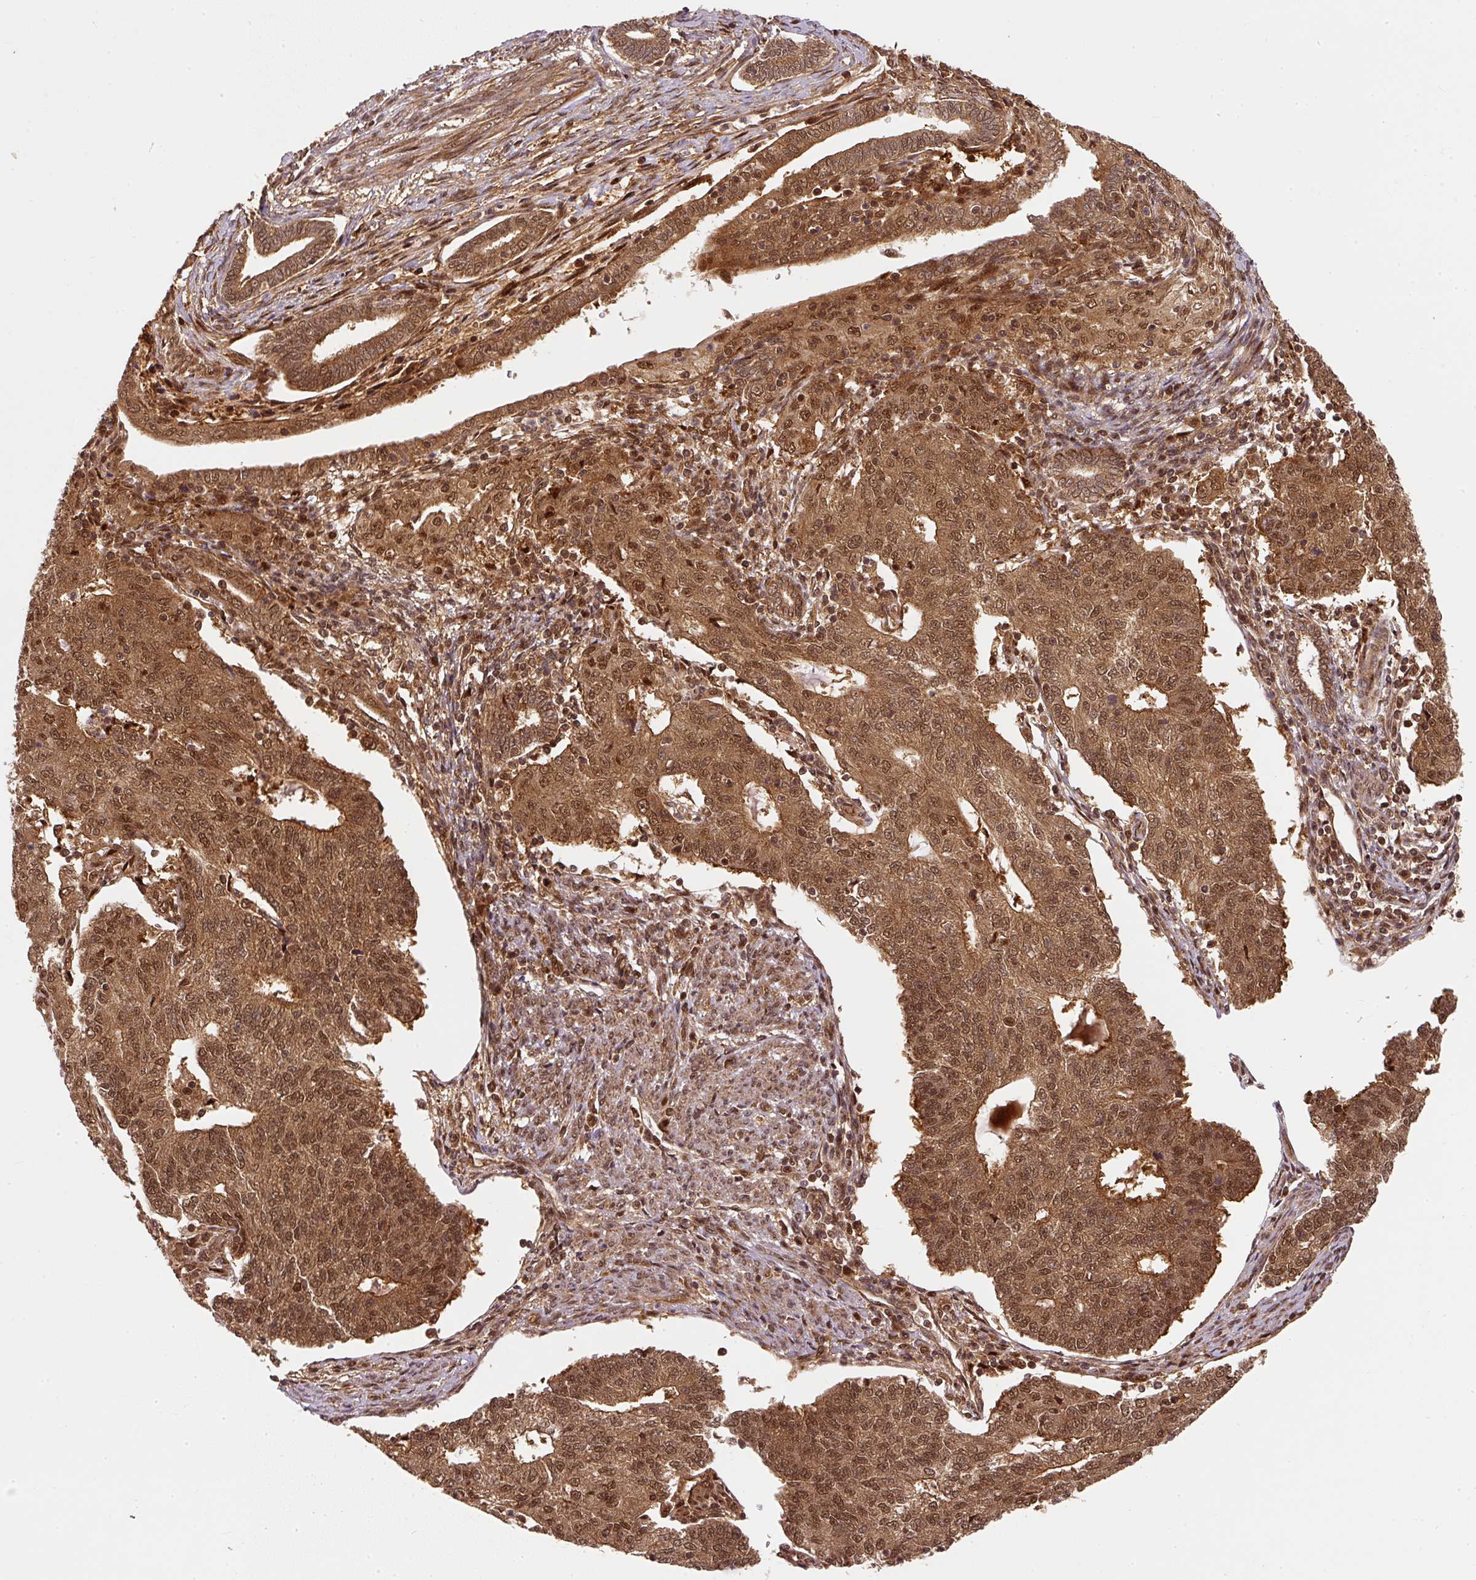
{"staining": {"intensity": "moderate", "quantity": ">75%", "location": "cytoplasmic/membranous,nuclear"}, "tissue": "endometrial cancer", "cell_type": "Tumor cells", "image_type": "cancer", "snomed": [{"axis": "morphology", "description": "Adenocarcinoma, NOS"}, {"axis": "topography", "description": "Endometrium"}], "caption": "The micrograph reveals a brown stain indicating the presence of a protein in the cytoplasmic/membranous and nuclear of tumor cells in adenocarcinoma (endometrial).", "gene": "PSMD1", "patient": {"sex": "female", "age": 56}}